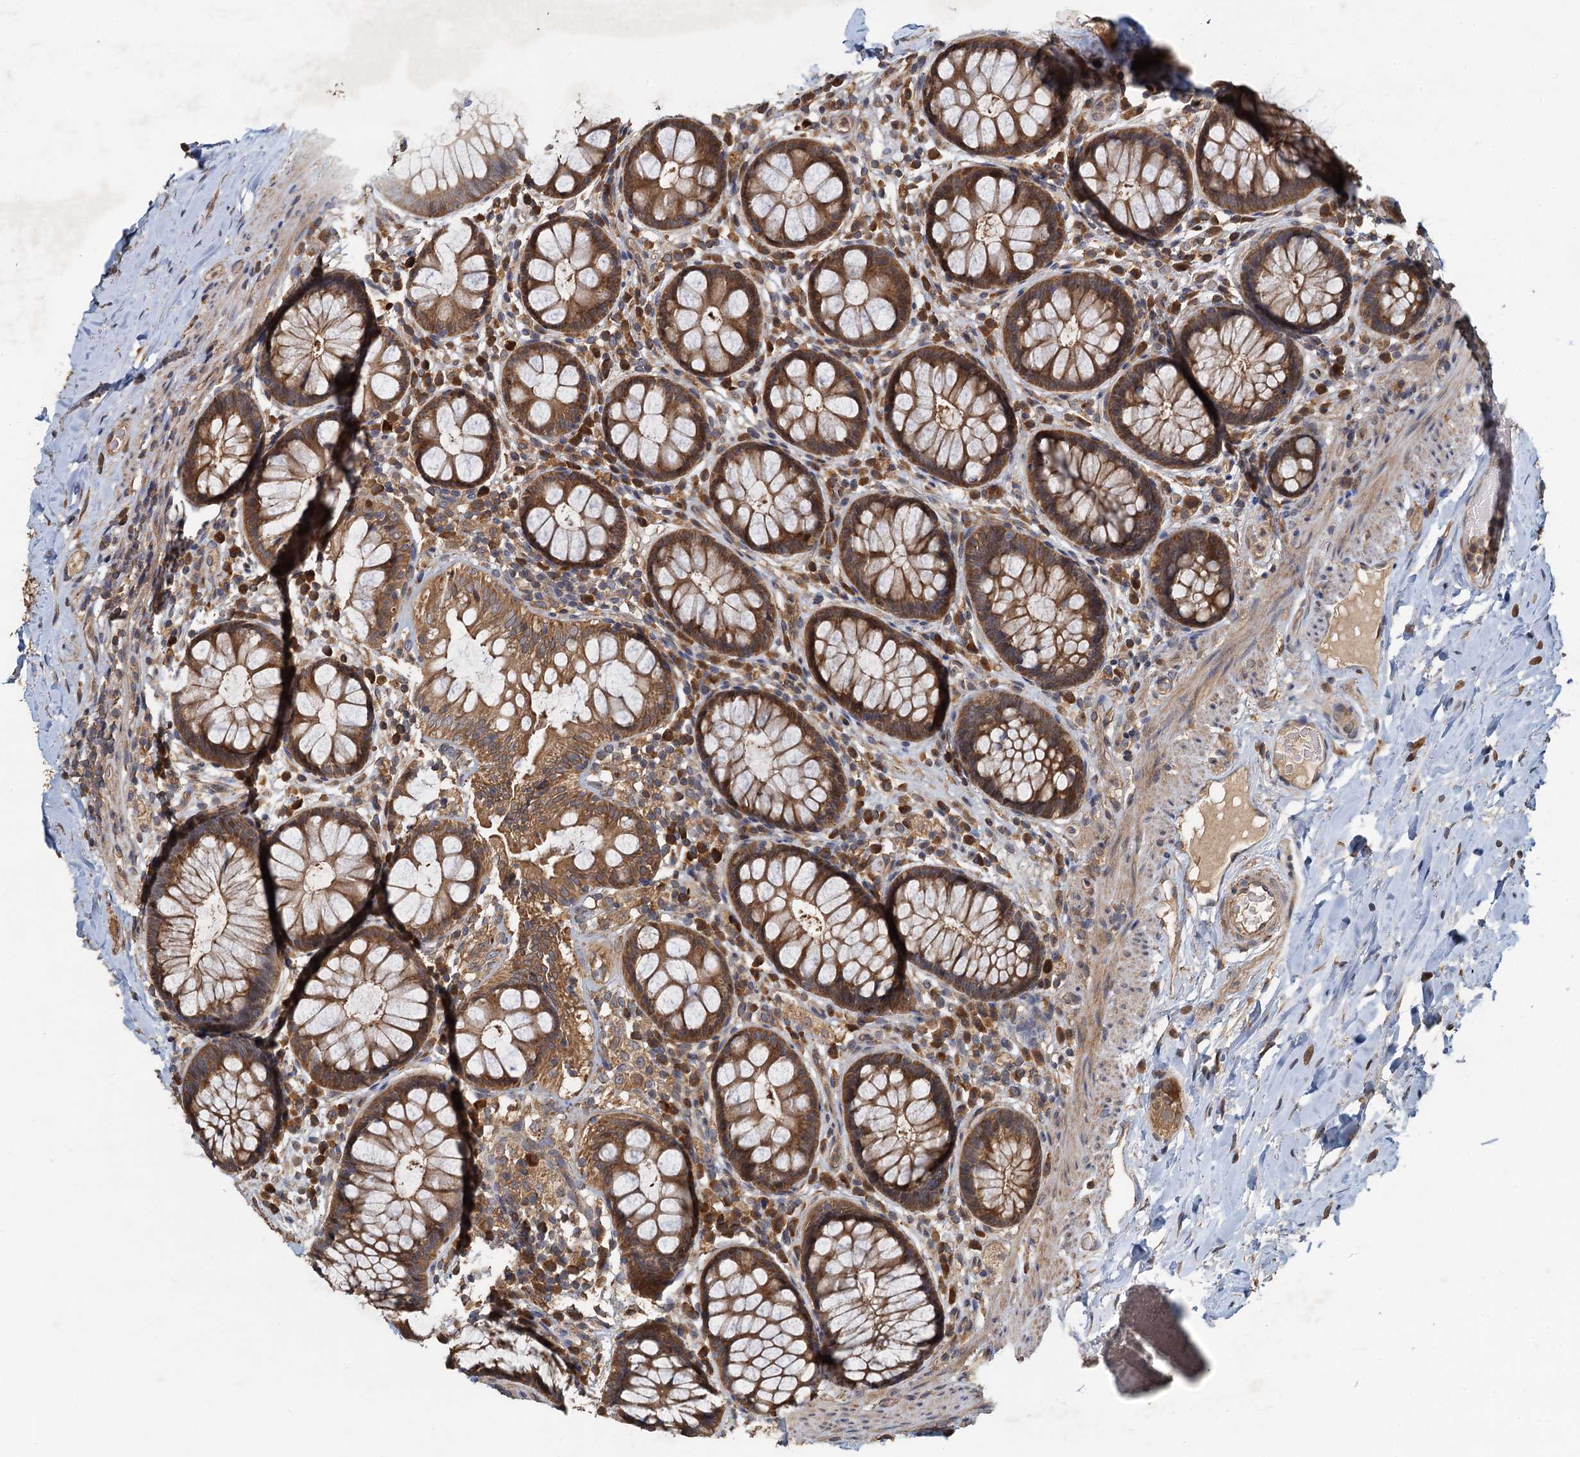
{"staining": {"intensity": "moderate", "quantity": ">75%", "location": "cytoplasmic/membranous"}, "tissue": "rectum", "cell_type": "Glandular cells", "image_type": "normal", "snomed": [{"axis": "morphology", "description": "Normal tissue, NOS"}, {"axis": "topography", "description": "Rectum"}], "caption": "Moderate cytoplasmic/membranous staining is identified in approximately >75% of glandular cells in normal rectum. The protein is shown in brown color, while the nuclei are stained blue.", "gene": "HYI", "patient": {"sex": "male", "age": 83}}